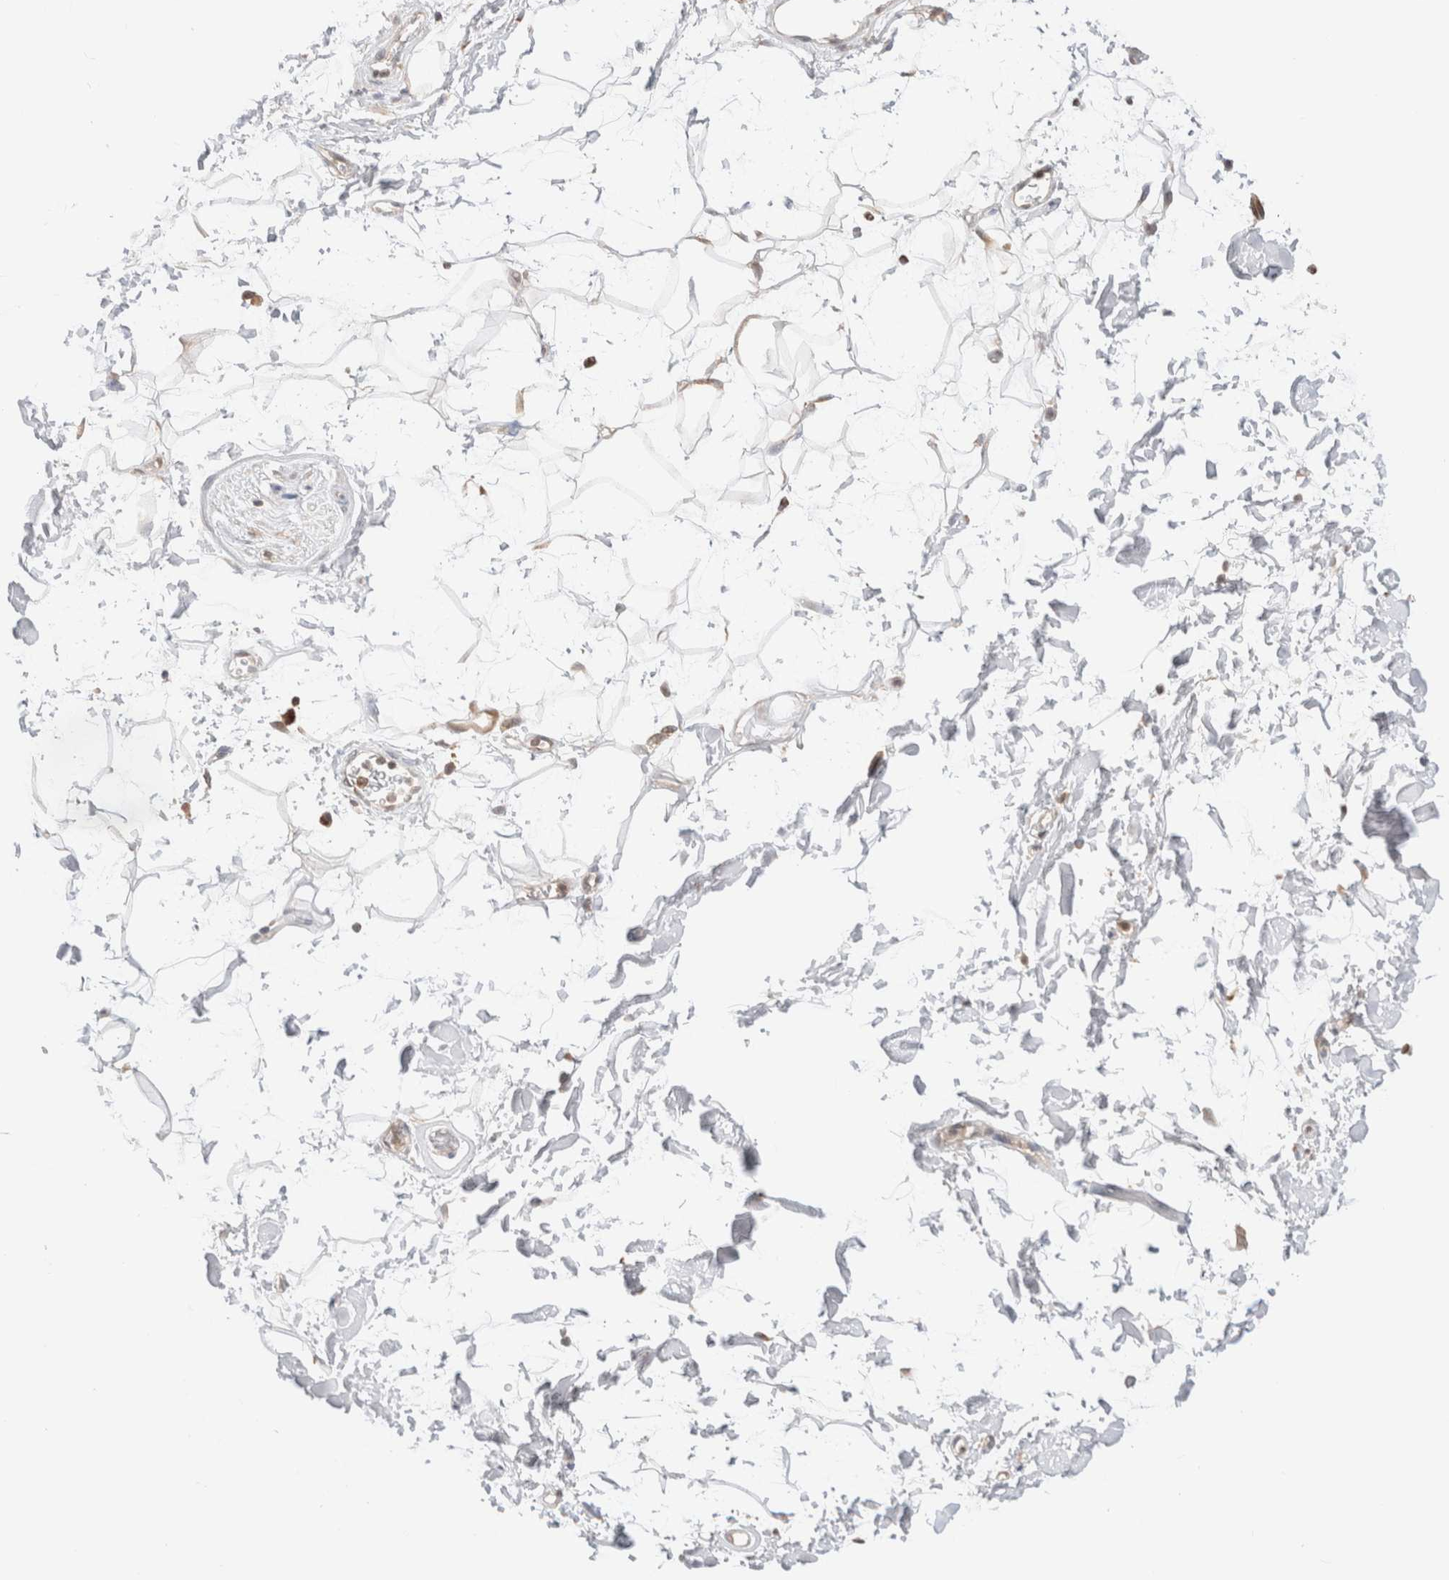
{"staining": {"intensity": "negative", "quantity": "none", "location": "none"}, "tissue": "adipose tissue", "cell_type": "Adipocytes", "image_type": "normal", "snomed": [{"axis": "morphology", "description": "Normal tissue, NOS"}, {"axis": "topography", "description": "Soft tissue"}], "caption": "The image displays no significant positivity in adipocytes of adipose tissue.", "gene": "XKR4", "patient": {"sex": "male", "age": 72}}